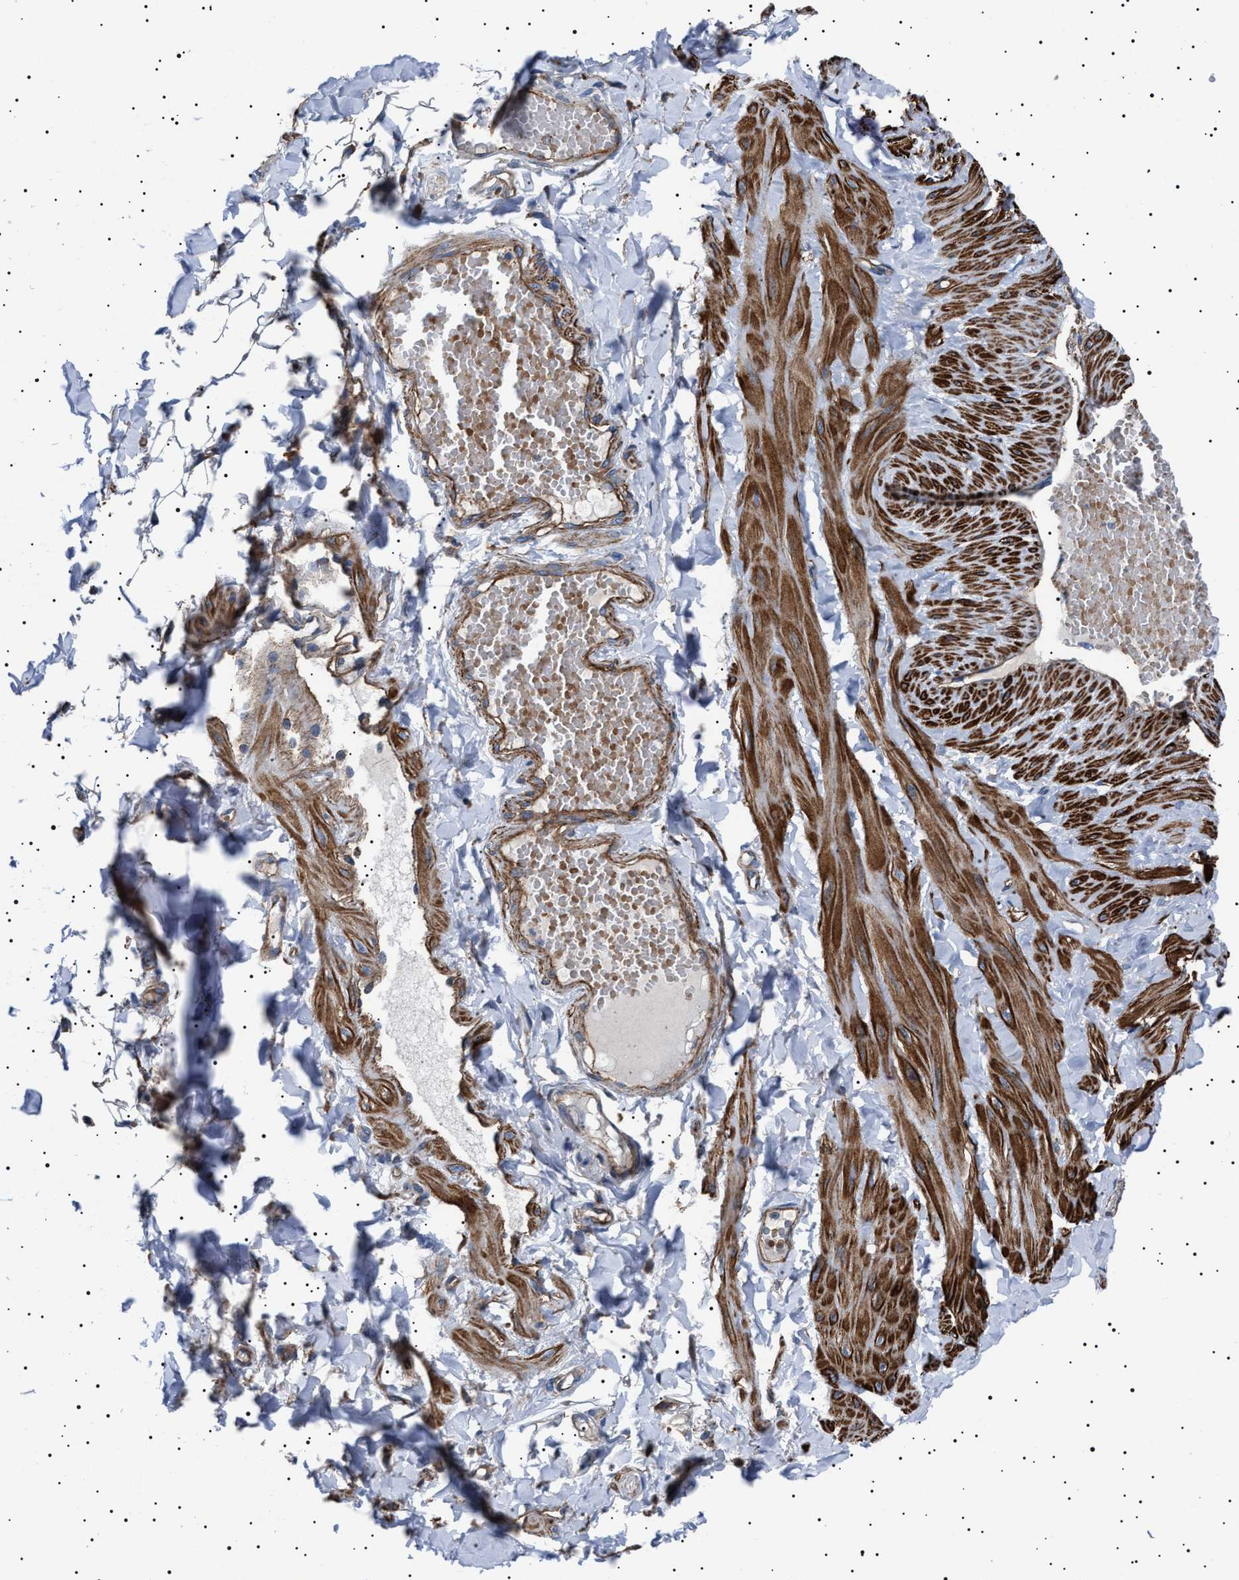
{"staining": {"intensity": "moderate", "quantity": "25%-75%", "location": "cytoplasmic/membranous"}, "tissue": "adipose tissue", "cell_type": "Adipocytes", "image_type": "normal", "snomed": [{"axis": "morphology", "description": "Normal tissue, NOS"}, {"axis": "topography", "description": "Adipose tissue"}, {"axis": "topography", "description": "Vascular tissue"}, {"axis": "topography", "description": "Peripheral nerve tissue"}], "caption": "Immunohistochemical staining of normal adipose tissue demonstrates medium levels of moderate cytoplasmic/membranous staining in about 25%-75% of adipocytes. (IHC, brightfield microscopy, high magnification).", "gene": "NEU1", "patient": {"sex": "male", "age": 25}}